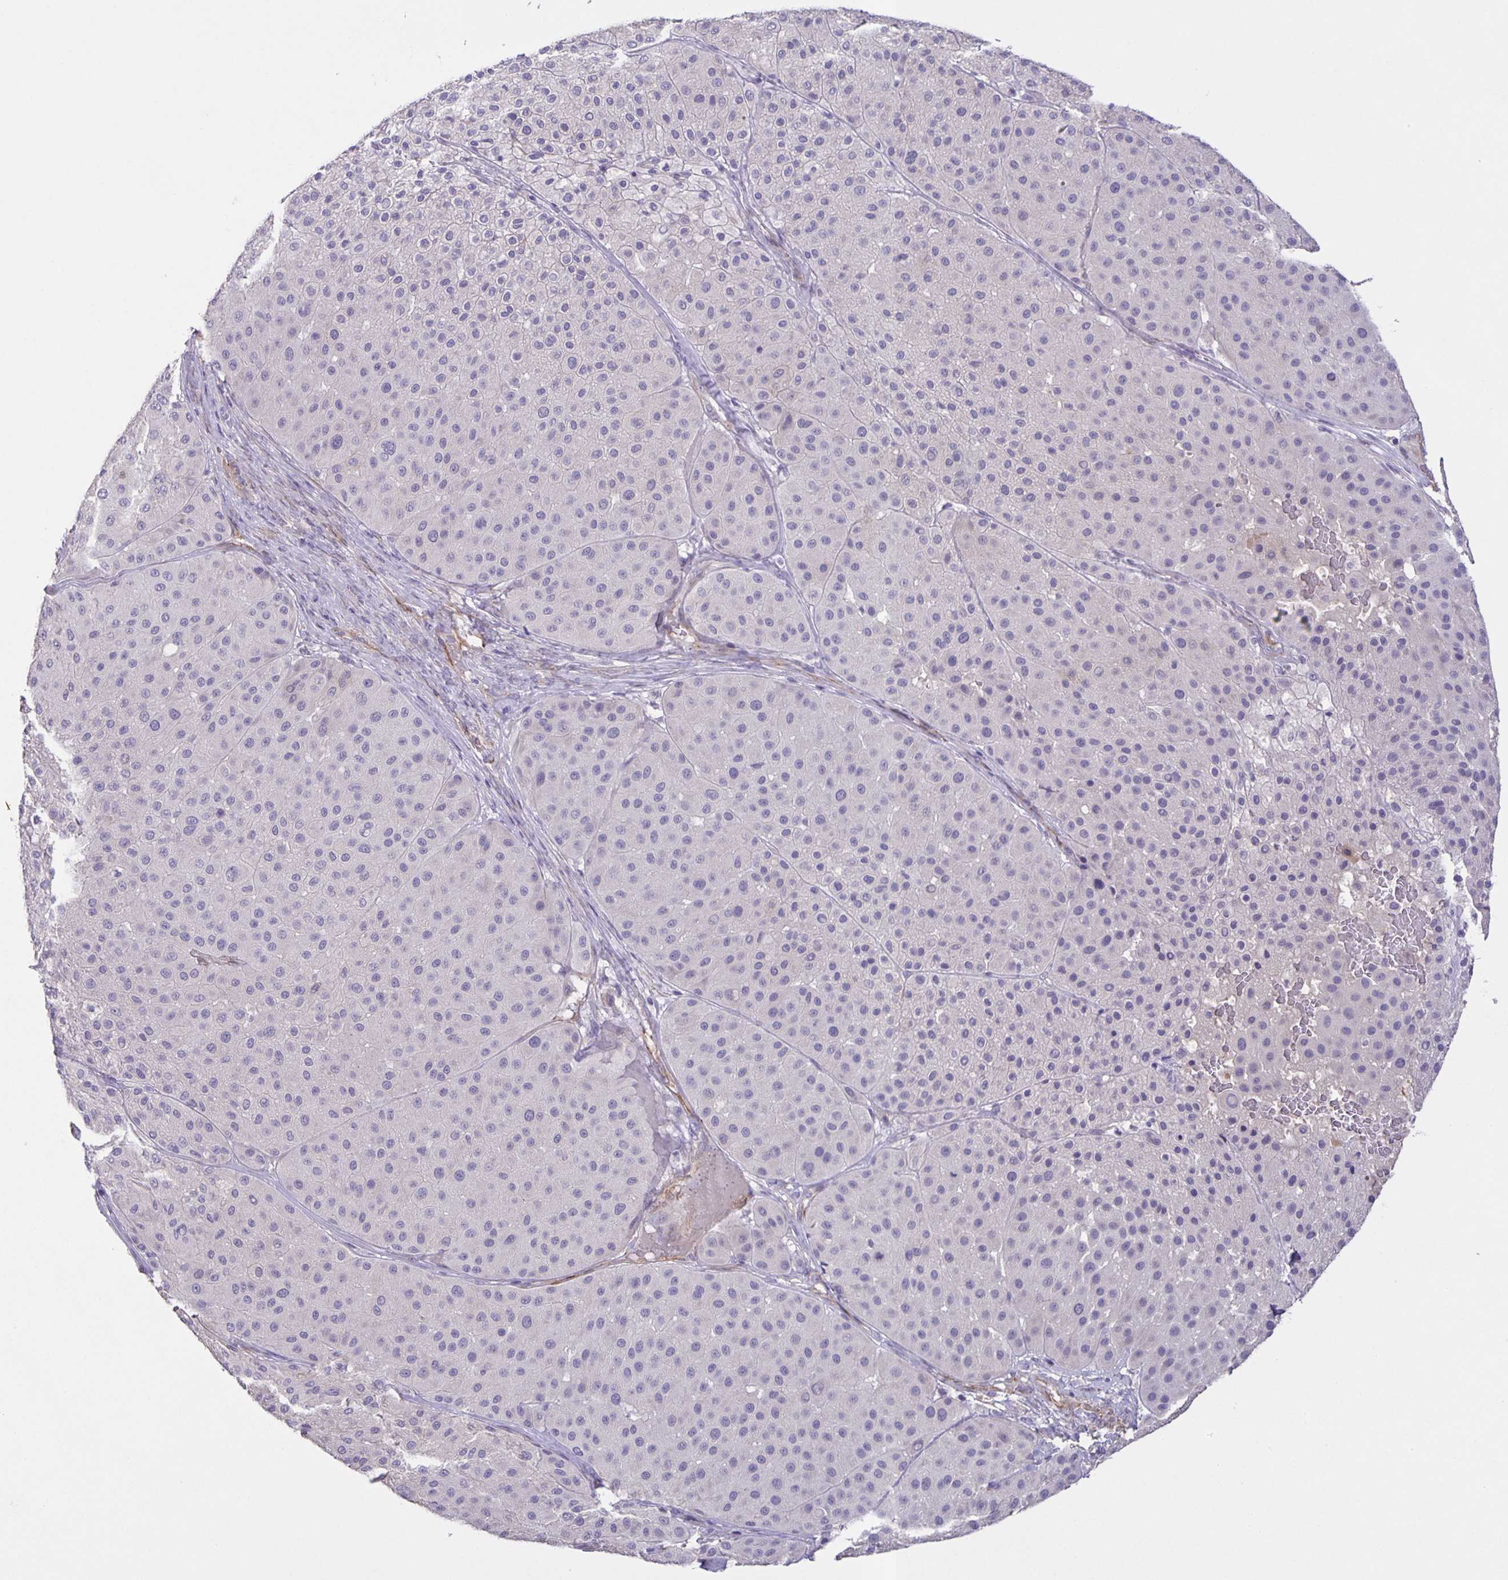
{"staining": {"intensity": "negative", "quantity": "none", "location": "none"}, "tissue": "melanoma", "cell_type": "Tumor cells", "image_type": "cancer", "snomed": [{"axis": "morphology", "description": "Malignant melanoma, Metastatic site"}, {"axis": "topography", "description": "Smooth muscle"}], "caption": "The immunohistochemistry micrograph has no significant staining in tumor cells of malignant melanoma (metastatic site) tissue. (DAB (3,3'-diaminobenzidine) immunohistochemistry (IHC) with hematoxylin counter stain).", "gene": "SRCIN1", "patient": {"sex": "male", "age": 41}}